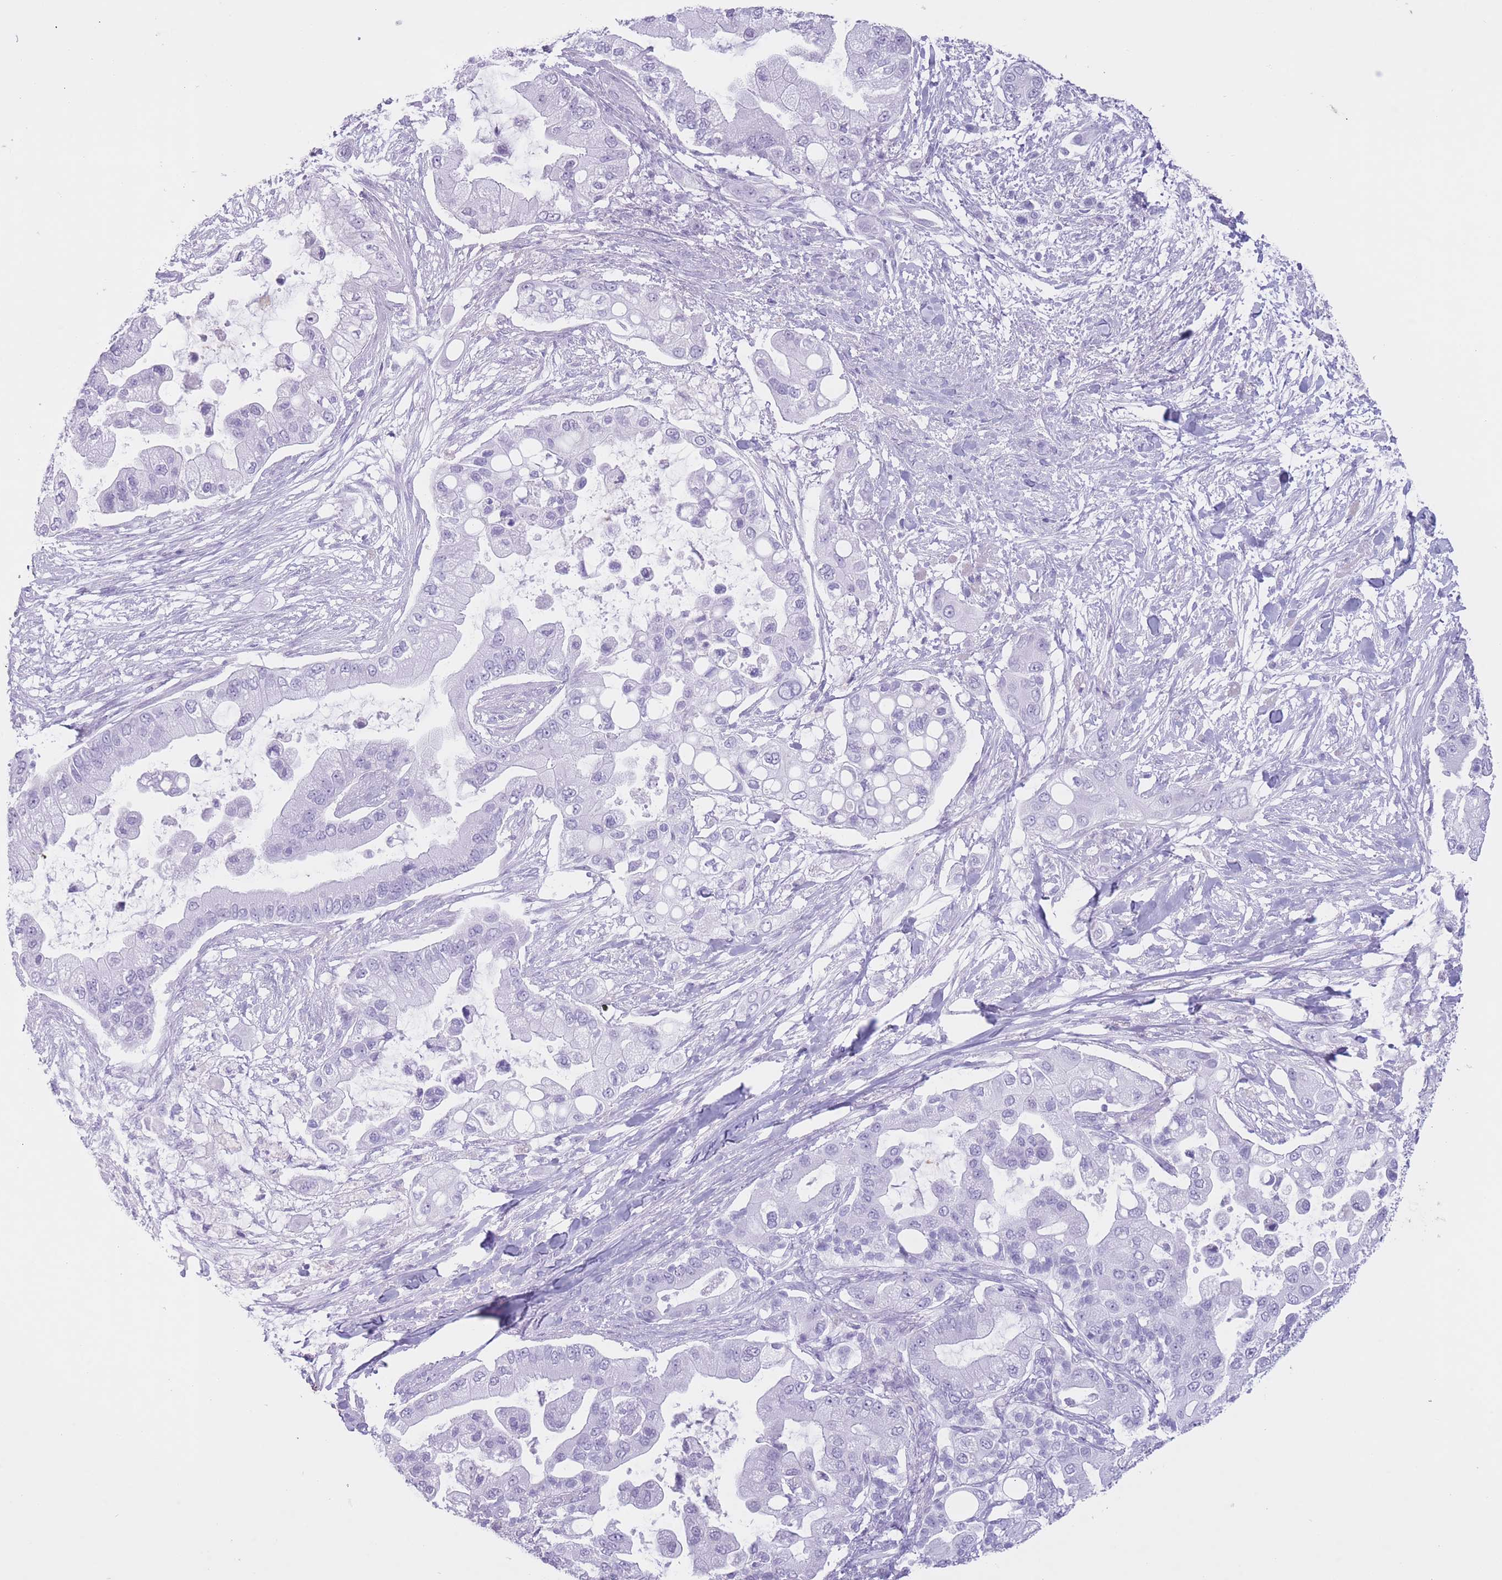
{"staining": {"intensity": "negative", "quantity": "none", "location": "none"}, "tissue": "pancreatic cancer", "cell_type": "Tumor cells", "image_type": "cancer", "snomed": [{"axis": "morphology", "description": "Adenocarcinoma, NOS"}, {"axis": "topography", "description": "Pancreas"}], "caption": "IHC photomicrograph of human pancreatic adenocarcinoma stained for a protein (brown), which exhibits no staining in tumor cells.", "gene": "OR4F21", "patient": {"sex": "male", "age": 57}}